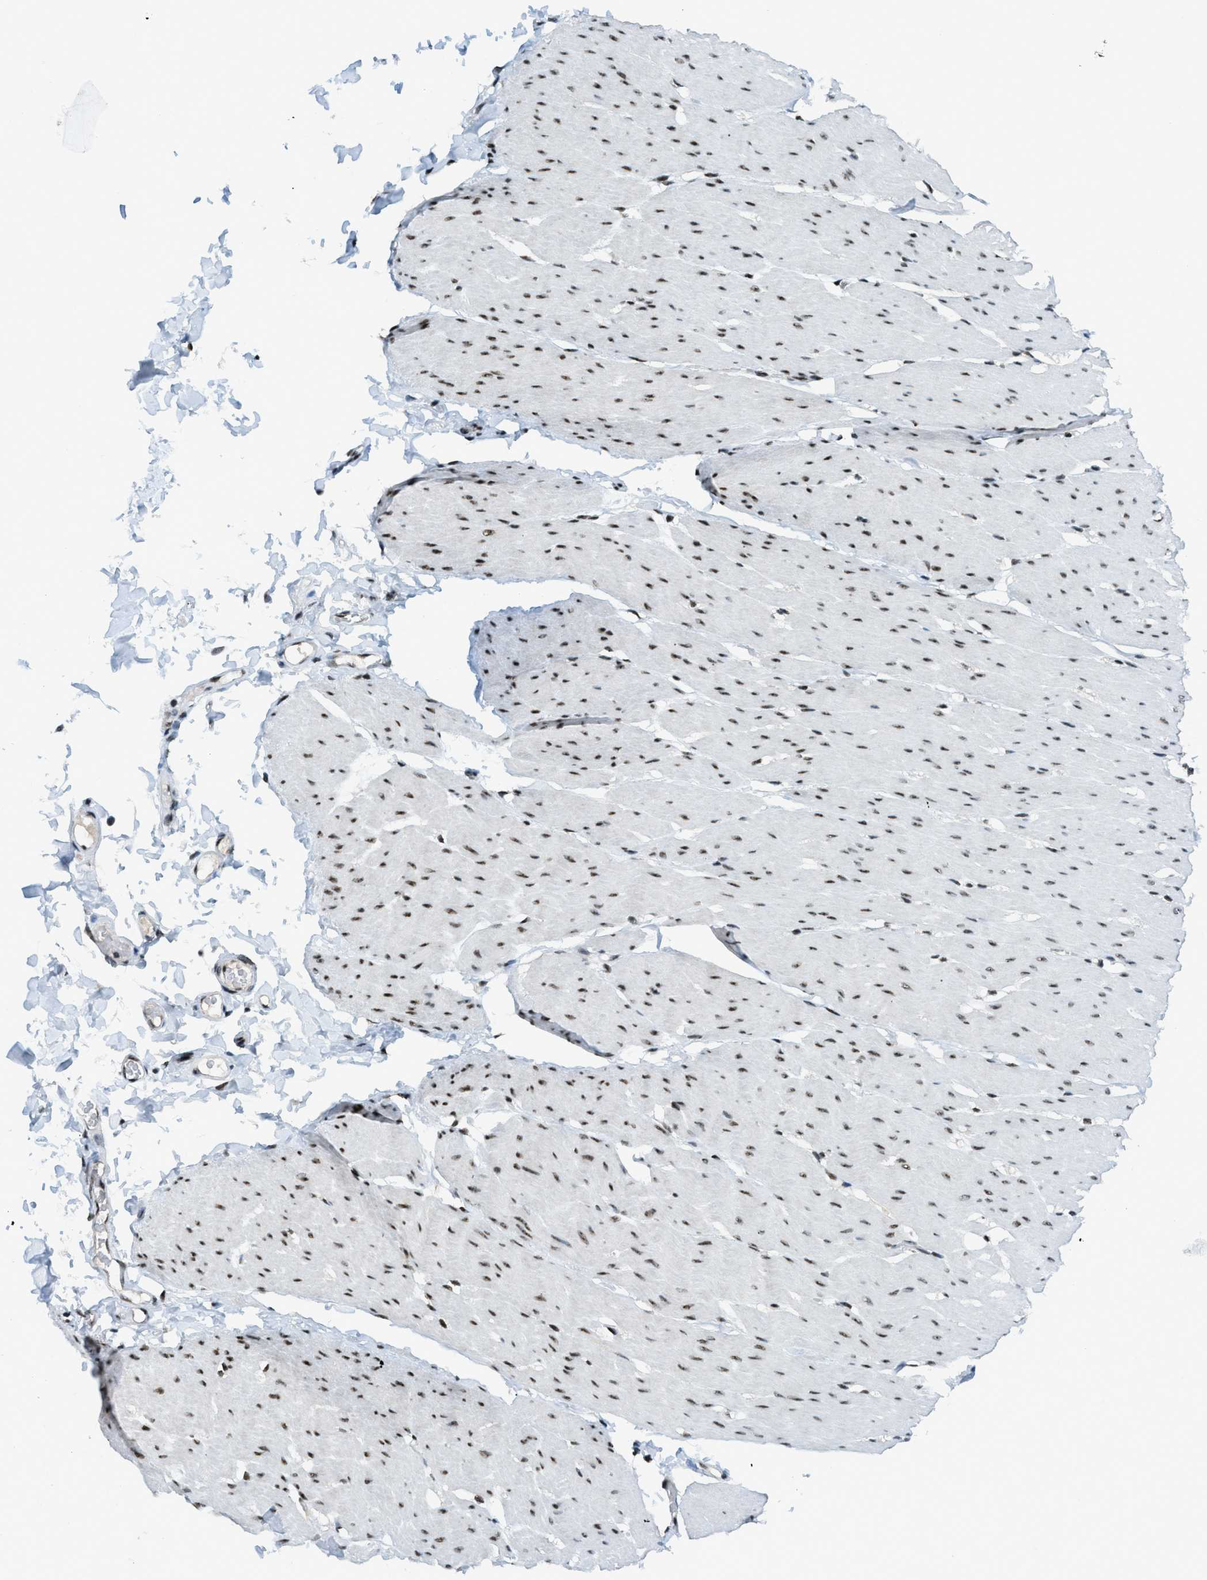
{"staining": {"intensity": "strong", "quantity": ">75%", "location": "nuclear"}, "tissue": "smooth muscle", "cell_type": "Smooth muscle cells", "image_type": "normal", "snomed": [{"axis": "morphology", "description": "Normal tissue, NOS"}, {"axis": "topography", "description": "Smooth muscle"}, {"axis": "topography", "description": "Colon"}], "caption": "A brown stain shows strong nuclear positivity of a protein in smooth muscle cells of normal human smooth muscle.", "gene": "RAD51B", "patient": {"sex": "male", "age": 67}}